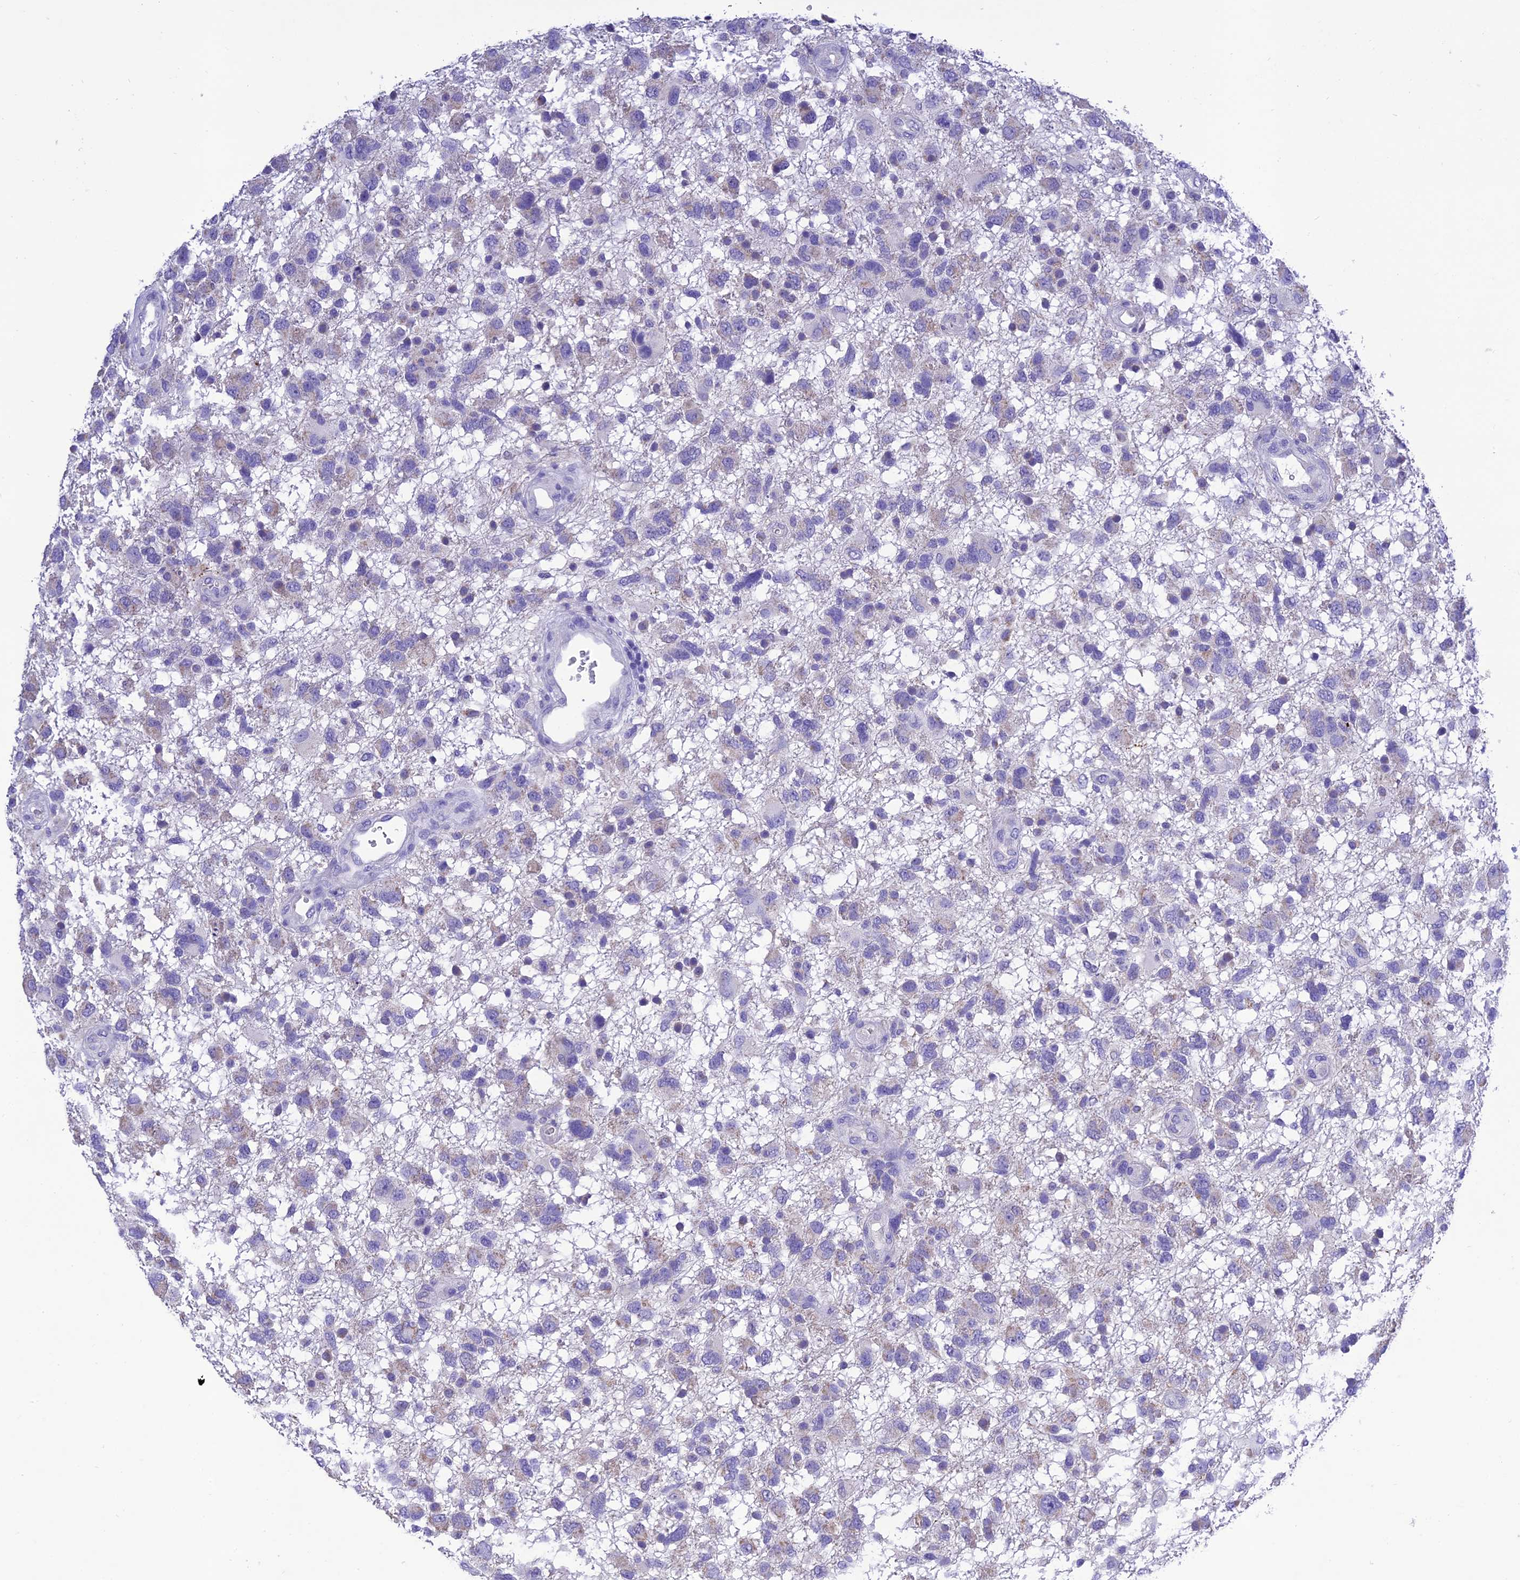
{"staining": {"intensity": "negative", "quantity": "none", "location": "none"}, "tissue": "glioma", "cell_type": "Tumor cells", "image_type": "cancer", "snomed": [{"axis": "morphology", "description": "Glioma, malignant, High grade"}, {"axis": "topography", "description": "Brain"}], "caption": "An immunohistochemistry micrograph of glioma is shown. There is no staining in tumor cells of glioma. The staining was performed using DAB (3,3'-diaminobenzidine) to visualize the protein expression in brown, while the nuclei were stained in blue with hematoxylin (Magnification: 20x).", "gene": "MS4A5", "patient": {"sex": "male", "age": 61}}